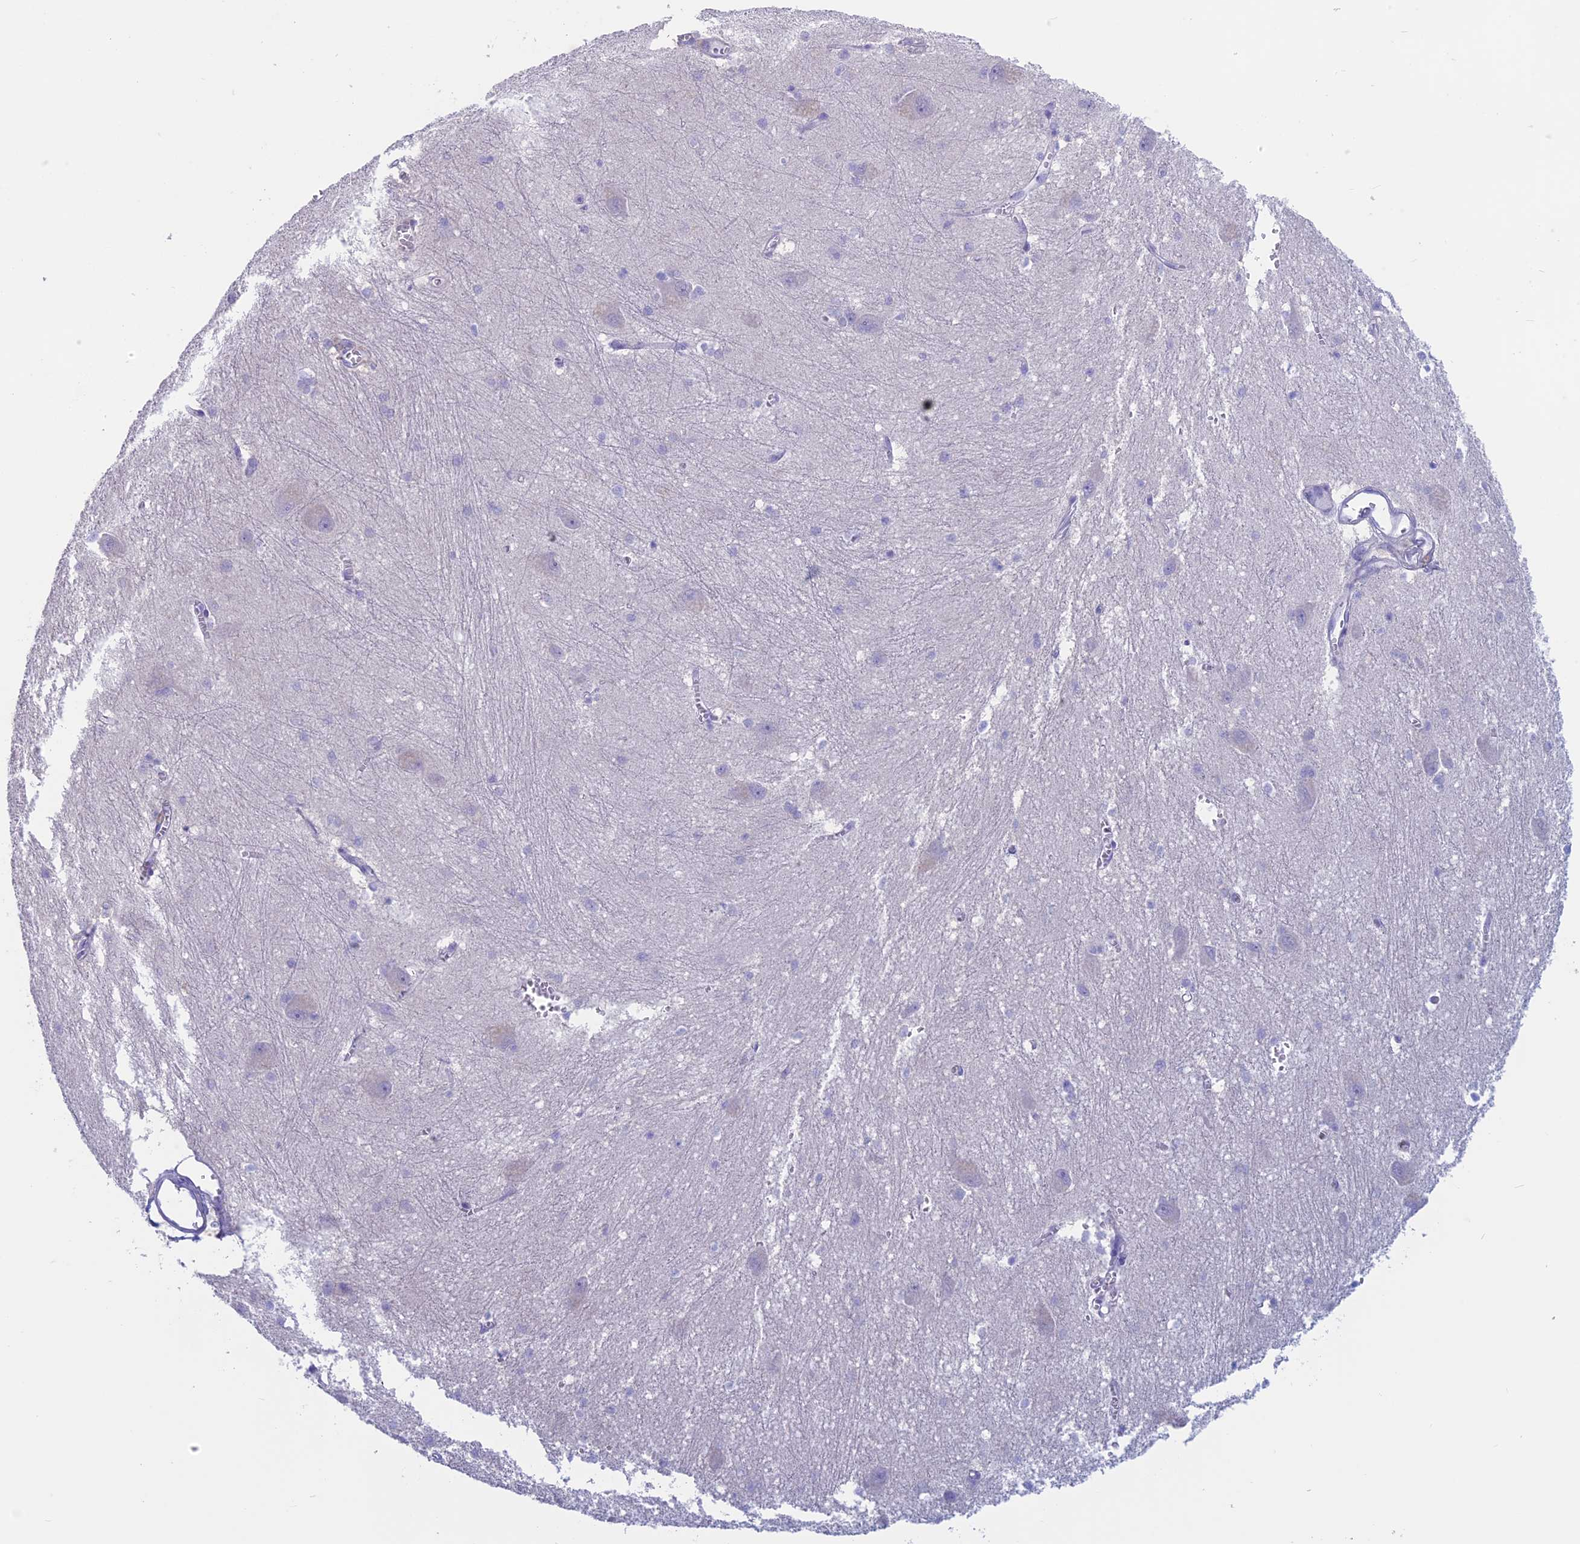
{"staining": {"intensity": "negative", "quantity": "none", "location": "none"}, "tissue": "caudate", "cell_type": "Glial cells", "image_type": "normal", "snomed": [{"axis": "morphology", "description": "Normal tissue, NOS"}, {"axis": "topography", "description": "Lateral ventricle wall"}], "caption": "DAB (3,3'-diaminobenzidine) immunohistochemical staining of normal human caudate displays no significant expression in glial cells.", "gene": "RP1", "patient": {"sex": "male", "age": 37}}